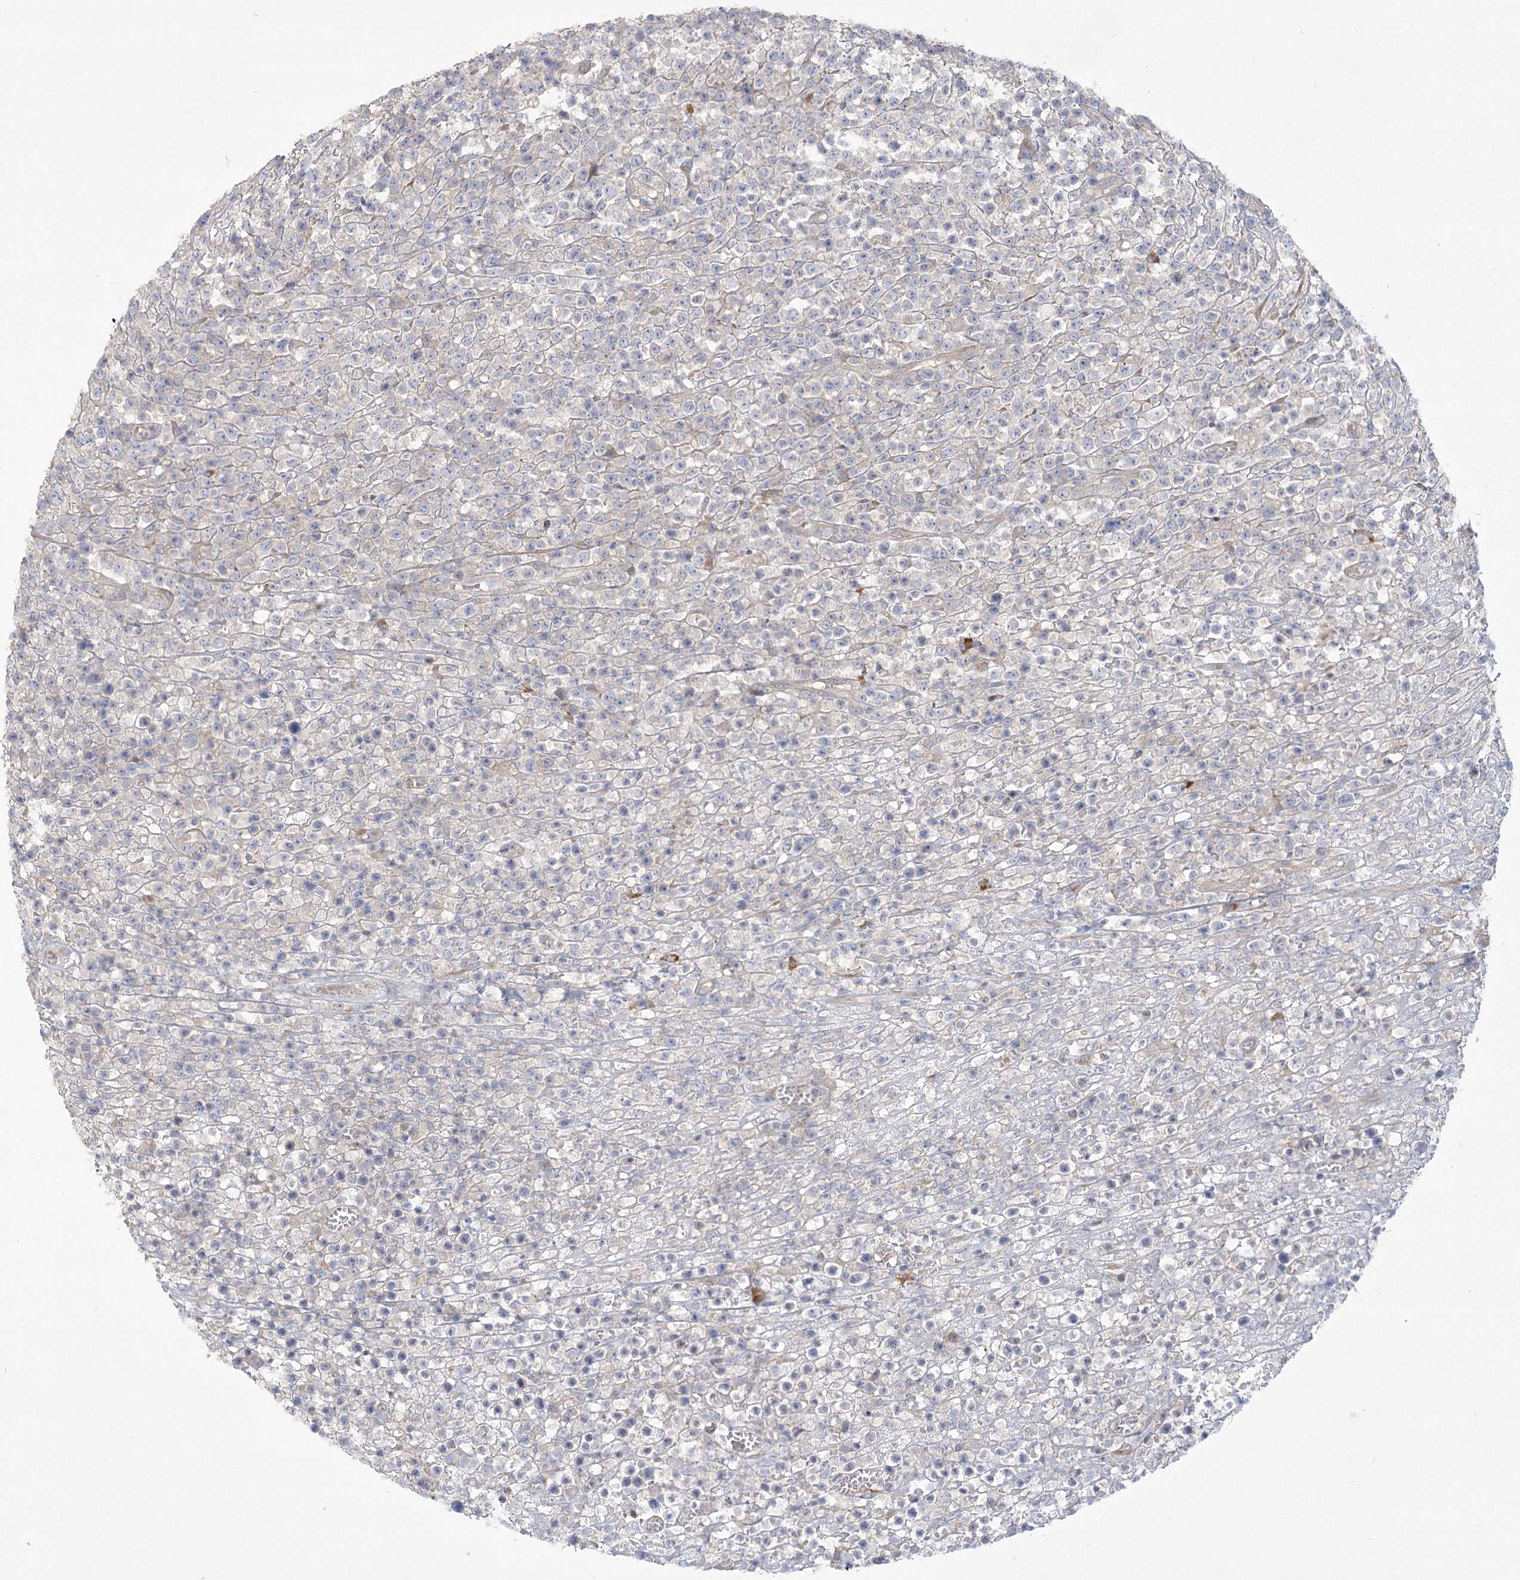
{"staining": {"intensity": "negative", "quantity": "none", "location": "none"}, "tissue": "lymphoma", "cell_type": "Tumor cells", "image_type": "cancer", "snomed": [{"axis": "morphology", "description": "Malignant lymphoma, non-Hodgkin's type, High grade"}, {"axis": "topography", "description": "Colon"}], "caption": "The immunohistochemistry (IHC) image has no significant staining in tumor cells of lymphoma tissue.", "gene": "CAMTA1", "patient": {"sex": "female", "age": 53}}